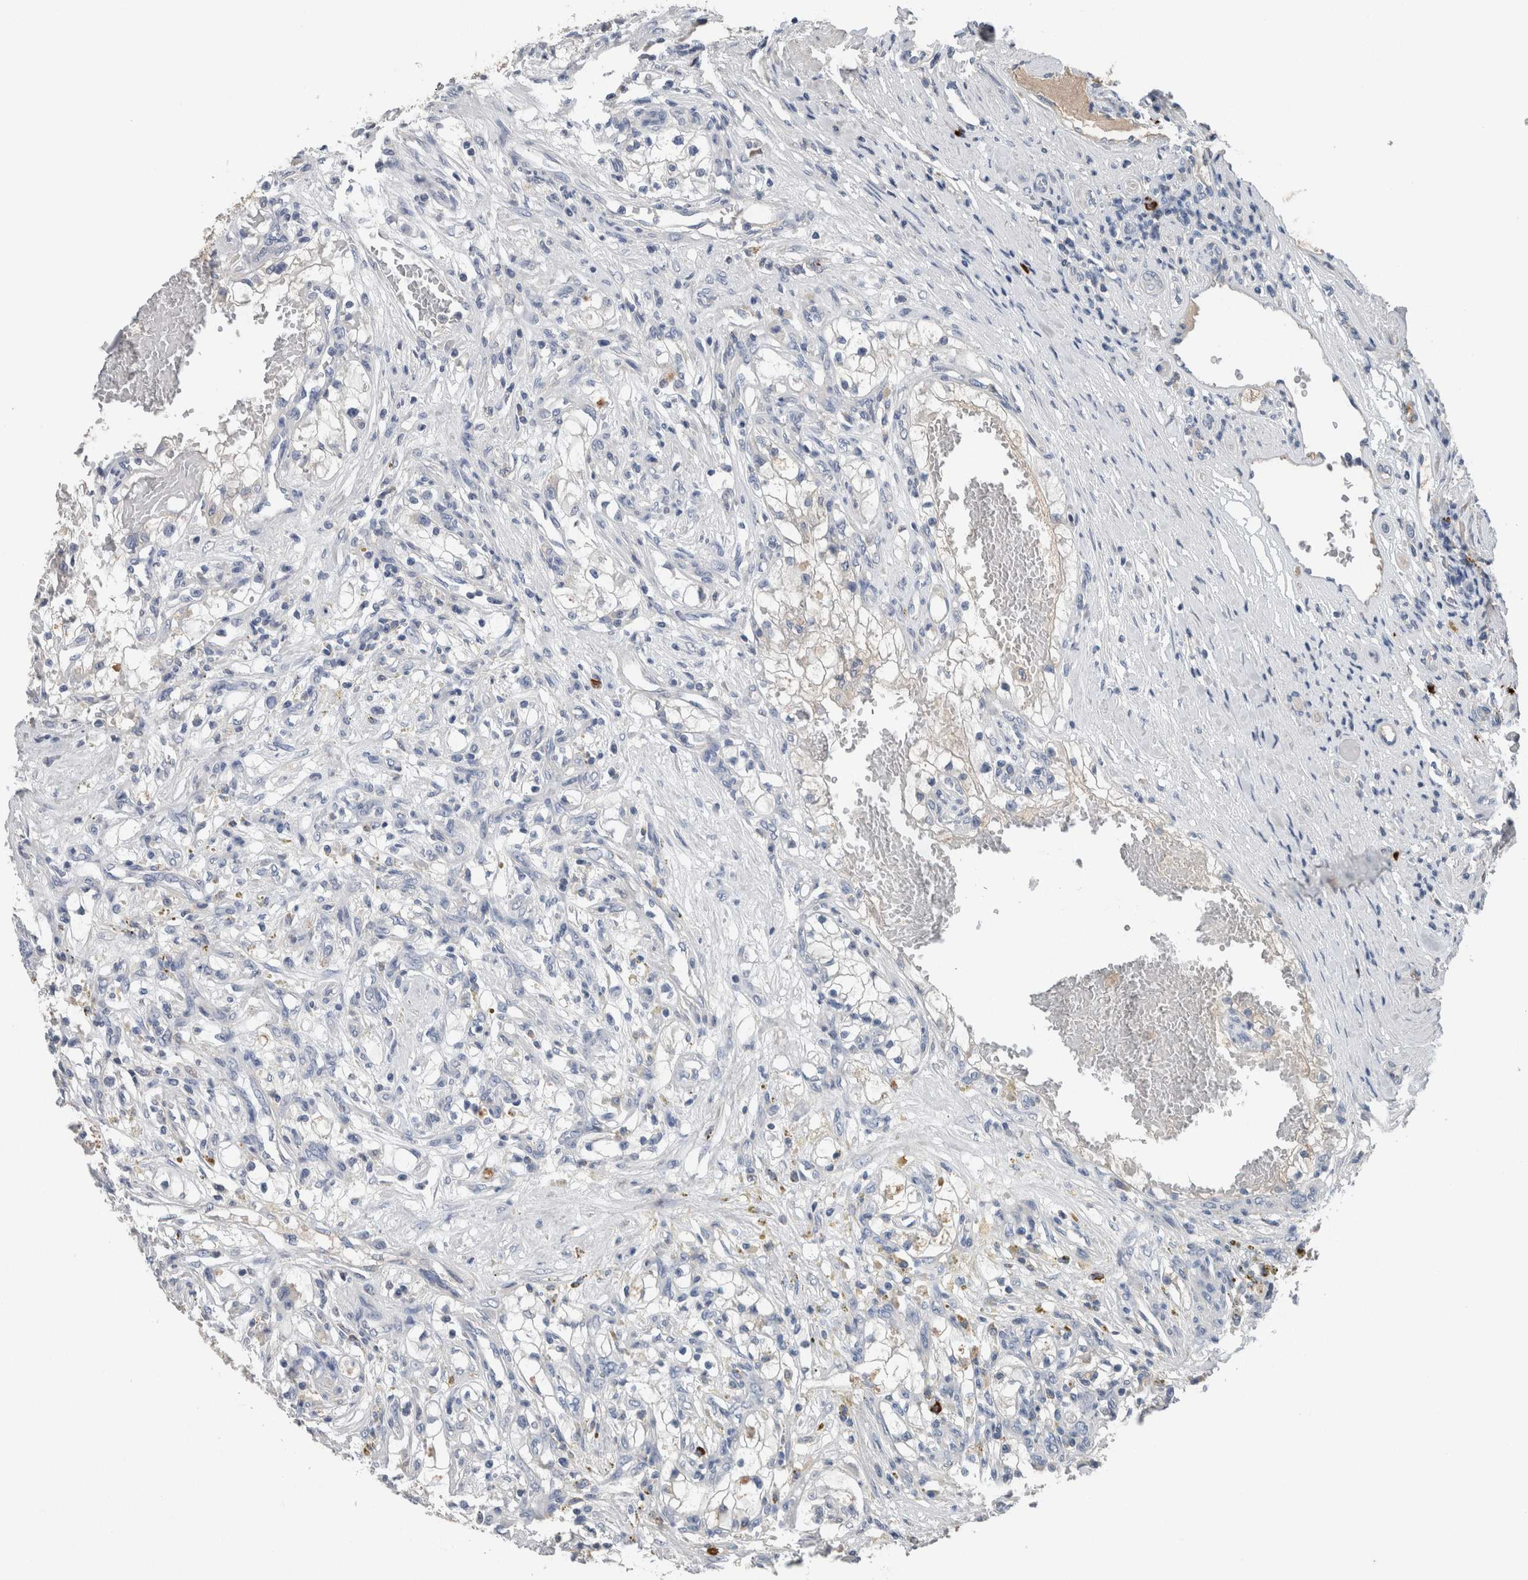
{"staining": {"intensity": "negative", "quantity": "none", "location": "none"}, "tissue": "renal cancer", "cell_type": "Tumor cells", "image_type": "cancer", "snomed": [{"axis": "morphology", "description": "Adenocarcinoma, NOS"}, {"axis": "topography", "description": "Kidney"}], "caption": "An IHC photomicrograph of renal cancer is shown. There is no staining in tumor cells of renal cancer.", "gene": "CRNN", "patient": {"sex": "male", "age": 68}}